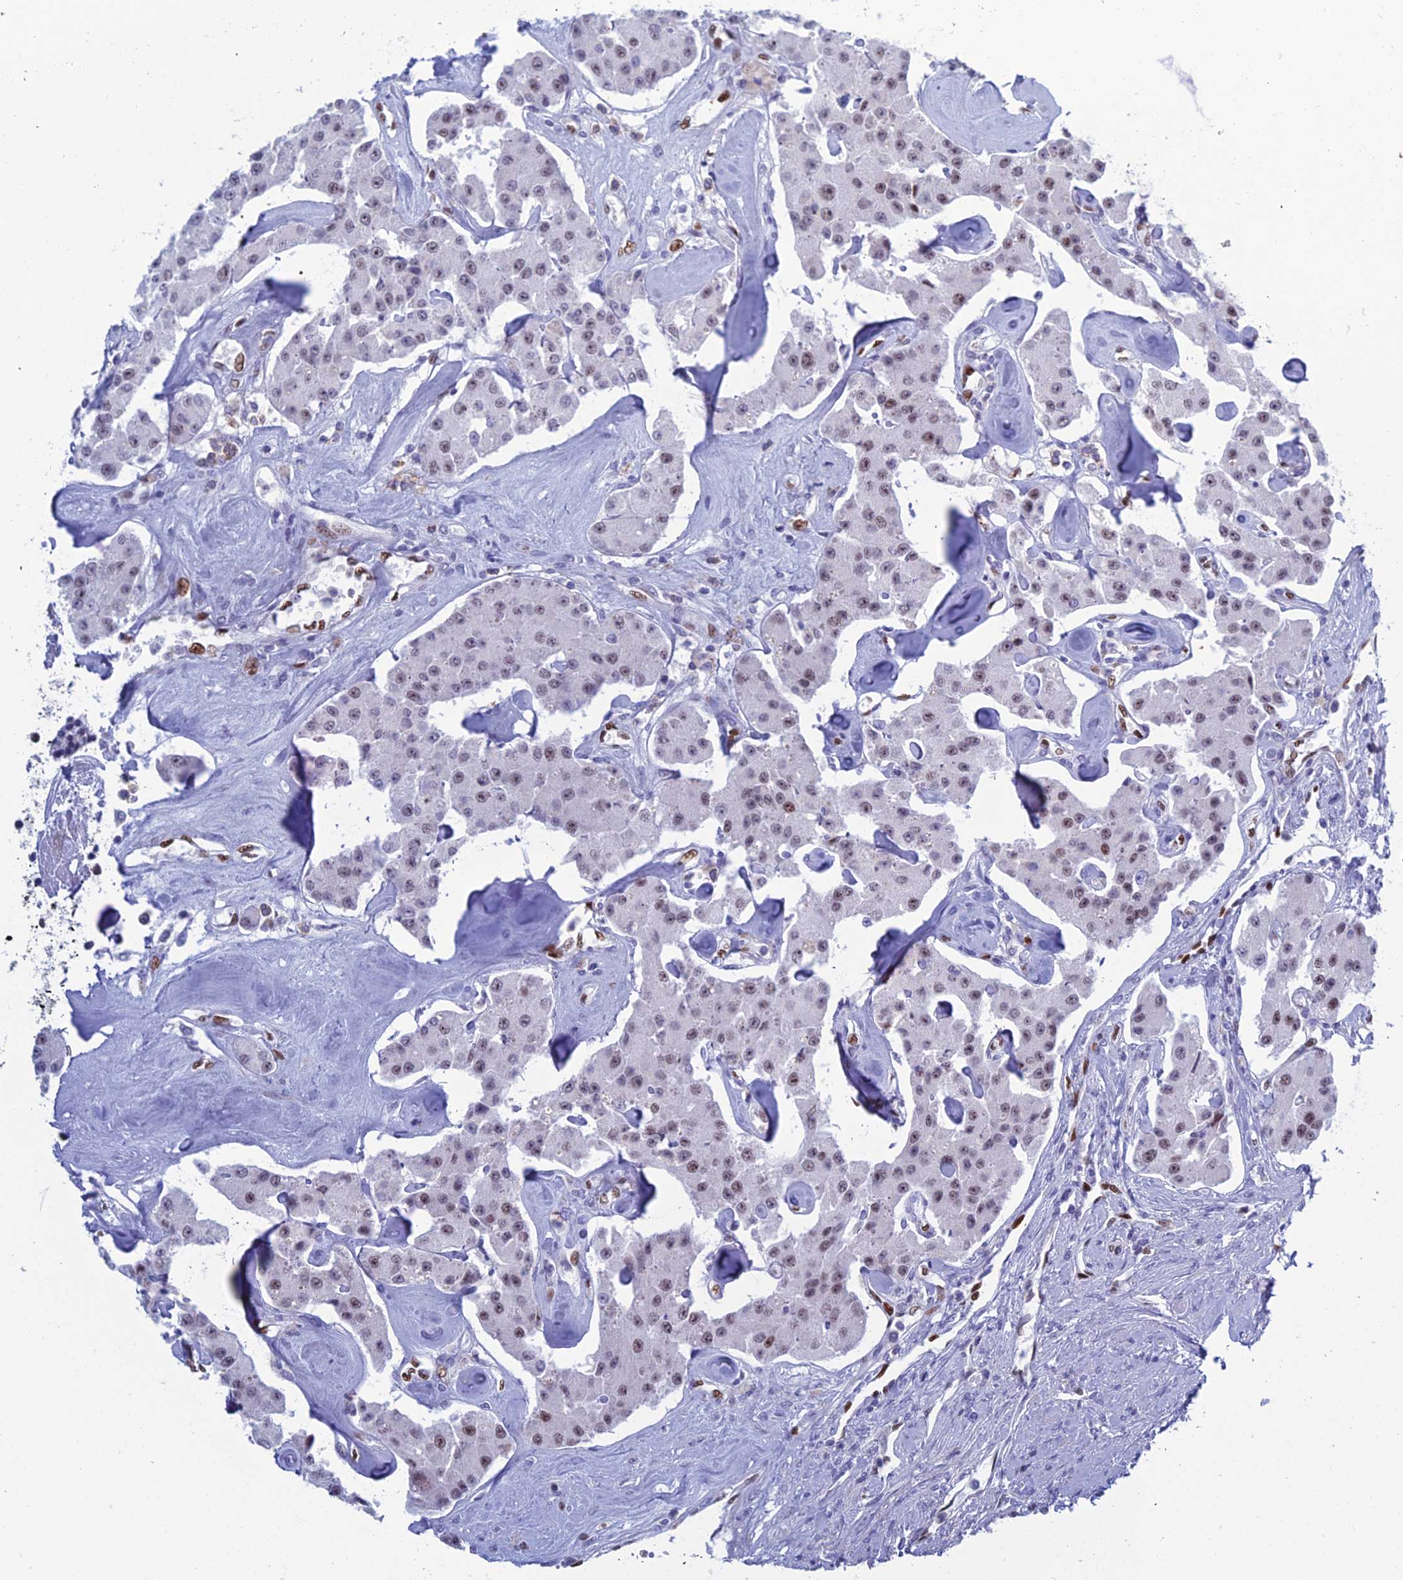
{"staining": {"intensity": "moderate", "quantity": "25%-75%", "location": "nuclear"}, "tissue": "carcinoid", "cell_type": "Tumor cells", "image_type": "cancer", "snomed": [{"axis": "morphology", "description": "Carcinoid, malignant, NOS"}, {"axis": "topography", "description": "Pancreas"}], "caption": "Immunohistochemical staining of carcinoid exhibits medium levels of moderate nuclear protein positivity in about 25%-75% of tumor cells.", "gene": "NOL4L", "patient": {"sex": "male", "age": 41}}